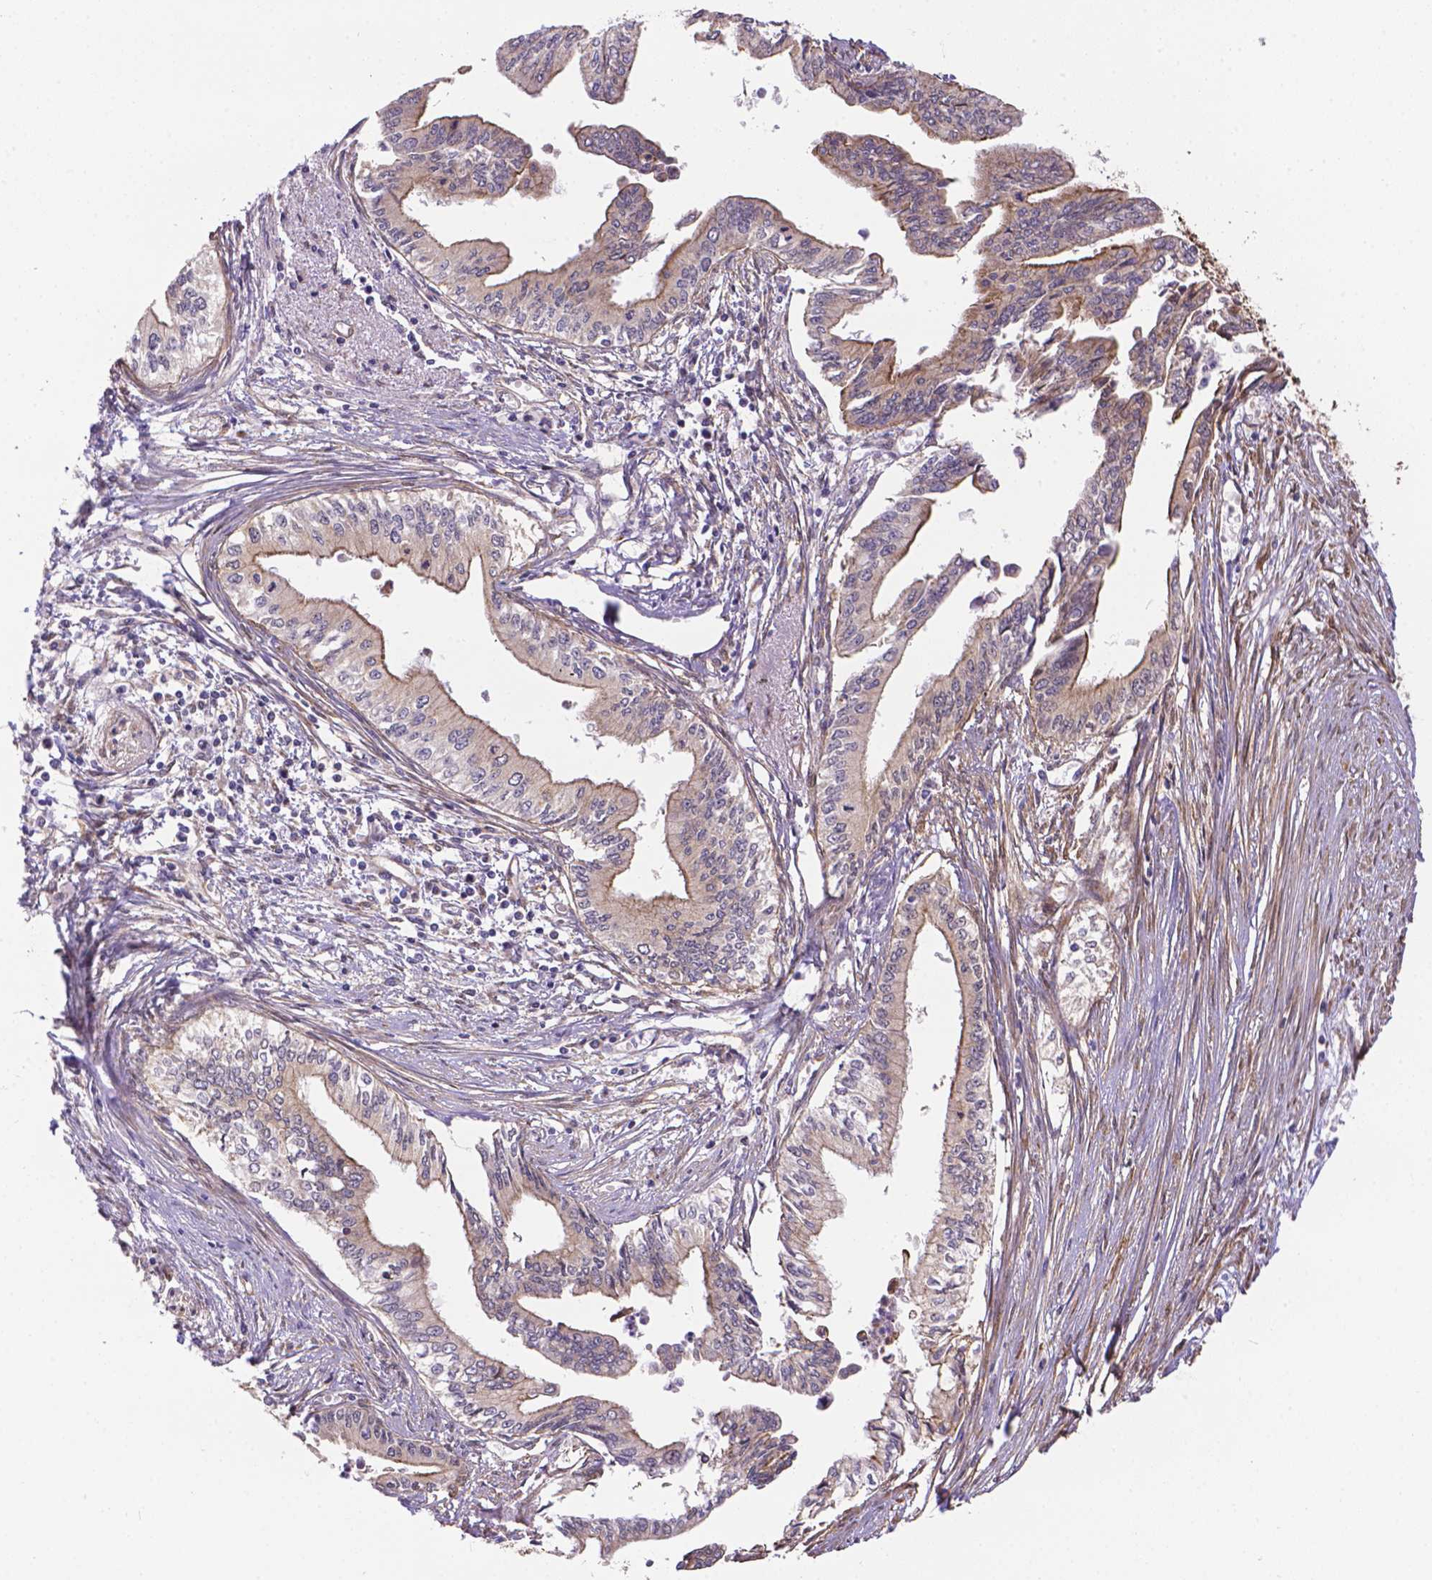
{"staining": {"intensity": "weak", "quantity": ">75%", "location": "cytoplasmic/membranous"}, "tissue": "pancreatic cancer", "cell_type": "Tumor cells", "image_type": "cancer", "snomed": [{"axis": "morphology", "description": "Adenocarcinoma, NOS"}, {"axis": "topography", "description": "Pancreas"}], "caption": "Weak cytoplasmic/membranous protein expression is identified in about >75% of tumor cells in pancreatic adenocarcinoma.", "gene": "YAP1", "patient": {"sex": "female", "age": 61}}